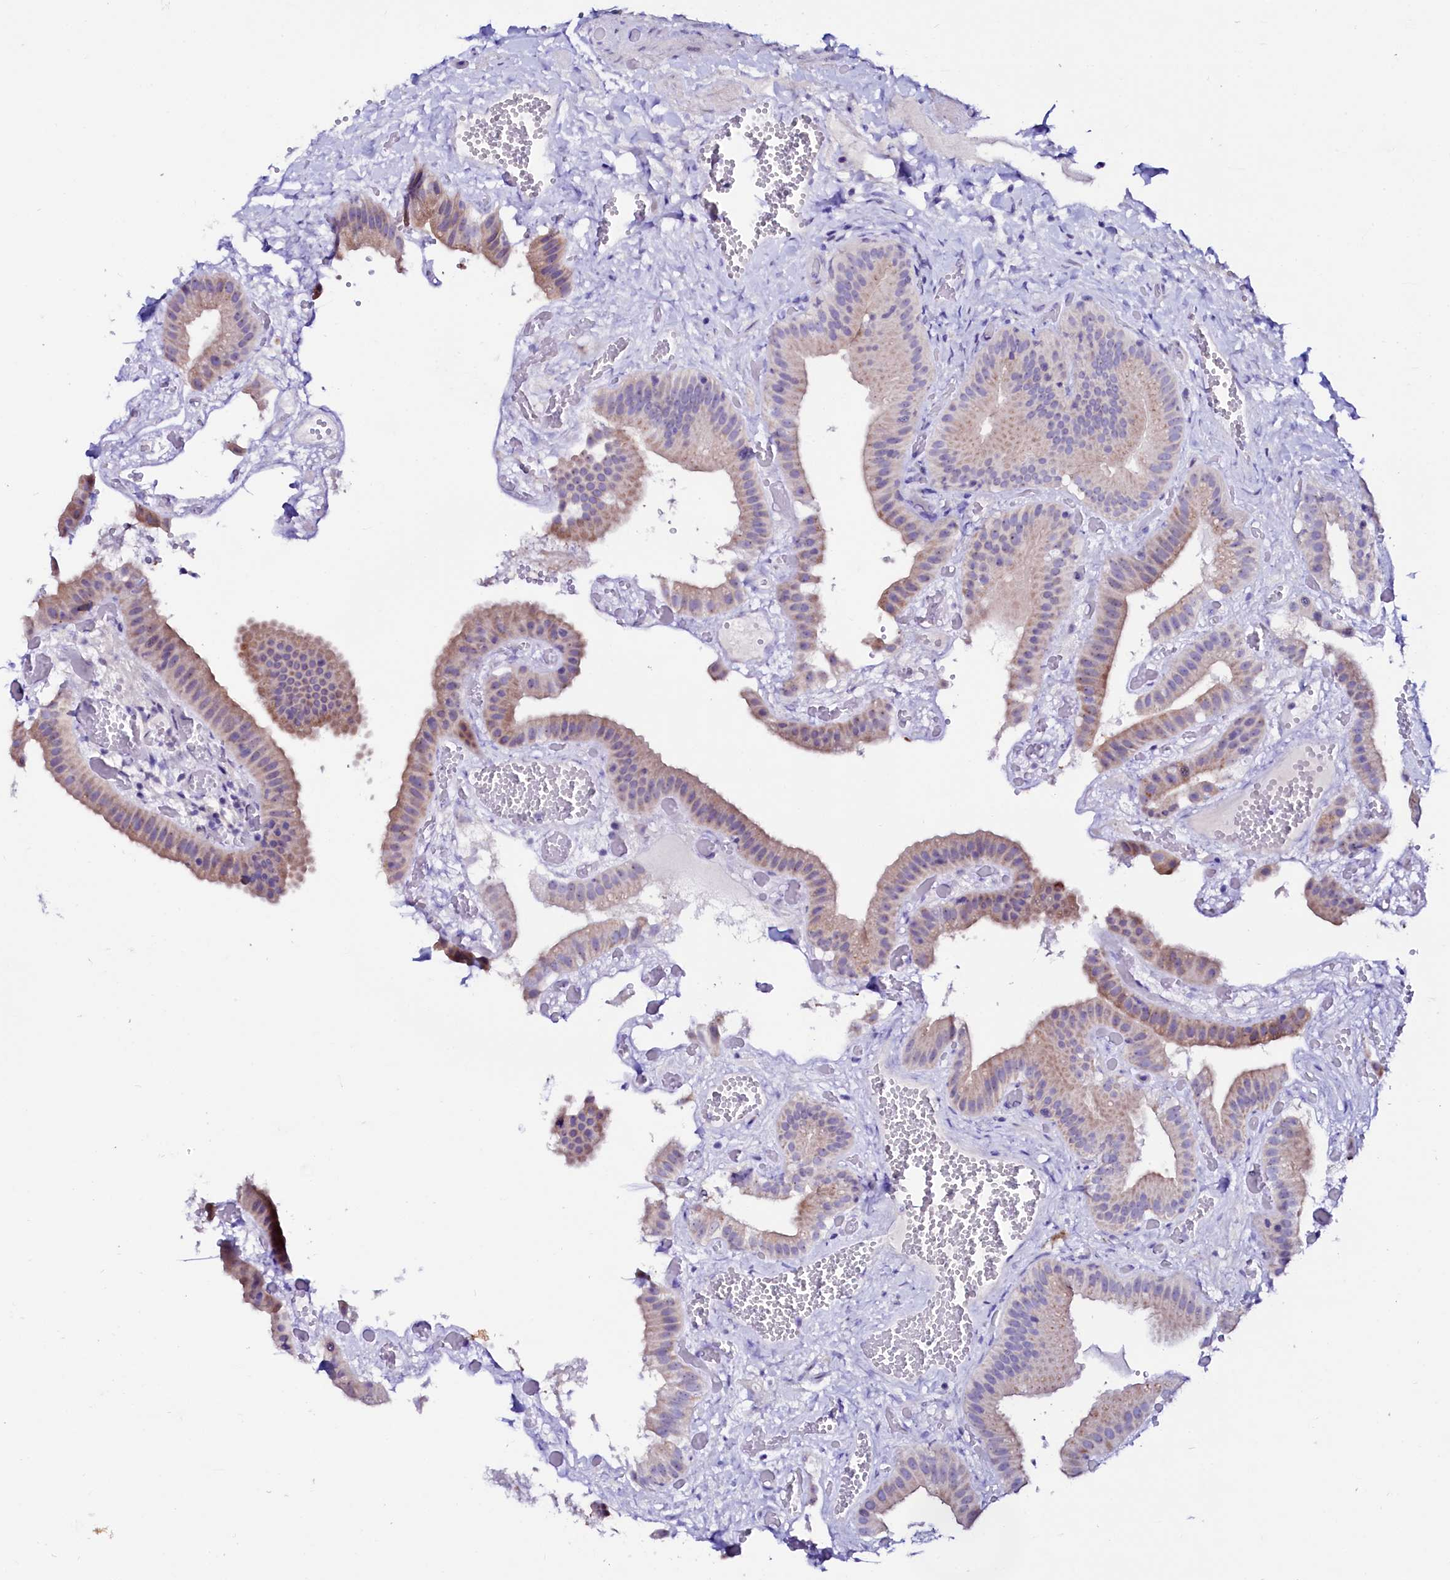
{"staining": {"intensity": "weak", "quantity": ">75%", "location": "cytoplasmic/membranous"}, "tissue": "gallbladder", "cell_type": "Glandular cells", "image_type": "normal", "snomed": [{"axis": "morphology", "description": "Normal tissue, NOS"}, {"axis": "topography", "description": "Gallbladder"}], "caption": "The photomicrograph demonstrates staining of unremarkable gallbladder, revealing weak cytoplasmic/membranous protein expression (brown color) within glandular cells.", "gene": "BTBD16", "patient": {"sex": "female", "age": 64}}